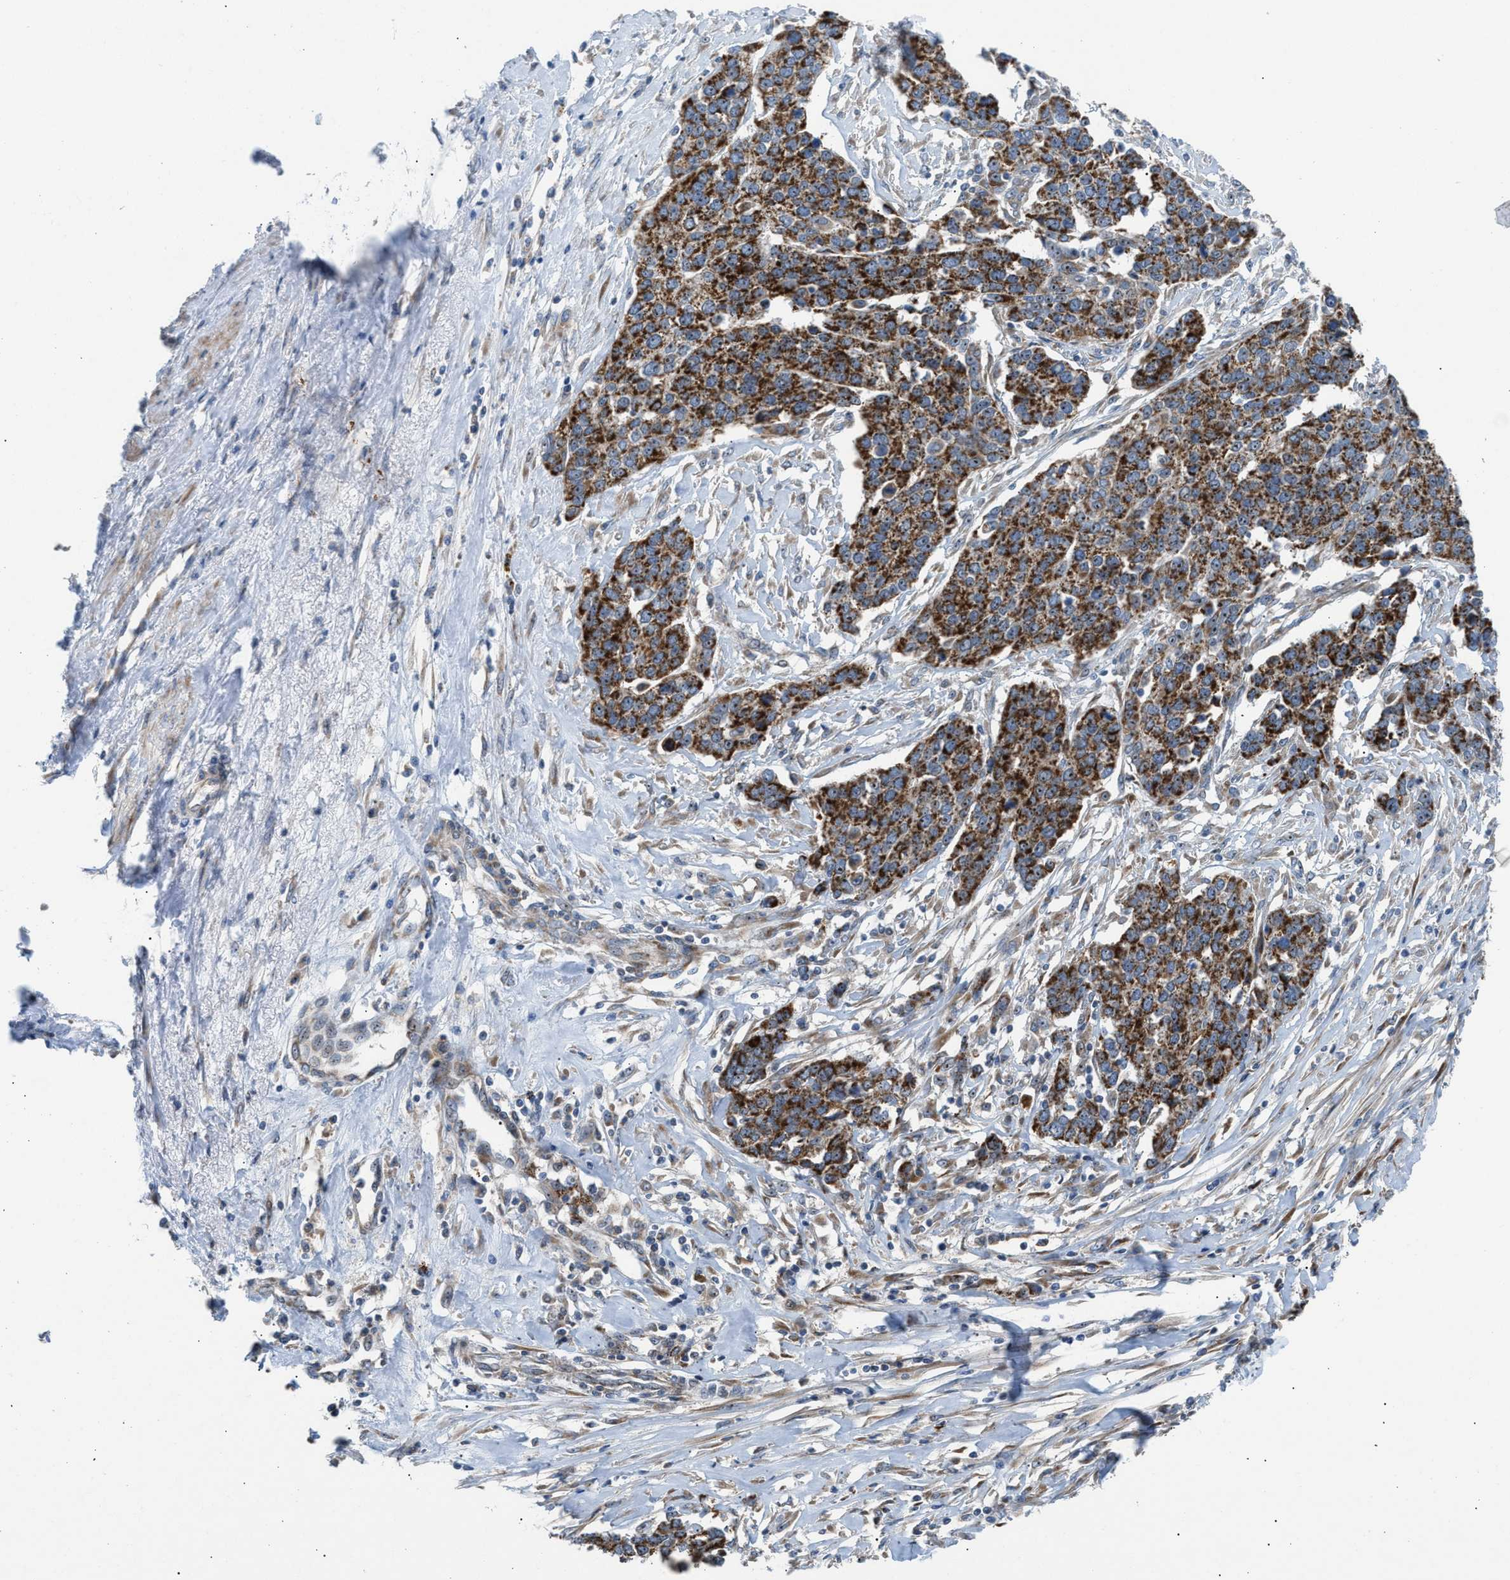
{"staining": {"intensity": "strong", "quantity": ">75%", "location": "cytoplasmic/membranous,nuclear"}, "tissue": "ovarian cancer", "cell_type": "Tumor cells", "image_type": "cancer", "snomed": [{"axis": "morphology", "description": "Cystadenocarcinoma, serous, NOS"}, {"axis": "topography", "description": "Ovary"}], "caption": "Serous cystadenocarcinoma (ovarian) tissue exhibits strong cytoplasmic/membranous and nuclear positivity in approximately >75% of tumor cells, visualized by immunohistochemistry. Immunohistochemistry stains the protein of interest in brown and the nuclei are stained blue.", "gene": "TPH1", "patient": {"sex": "female", "age": 44}}